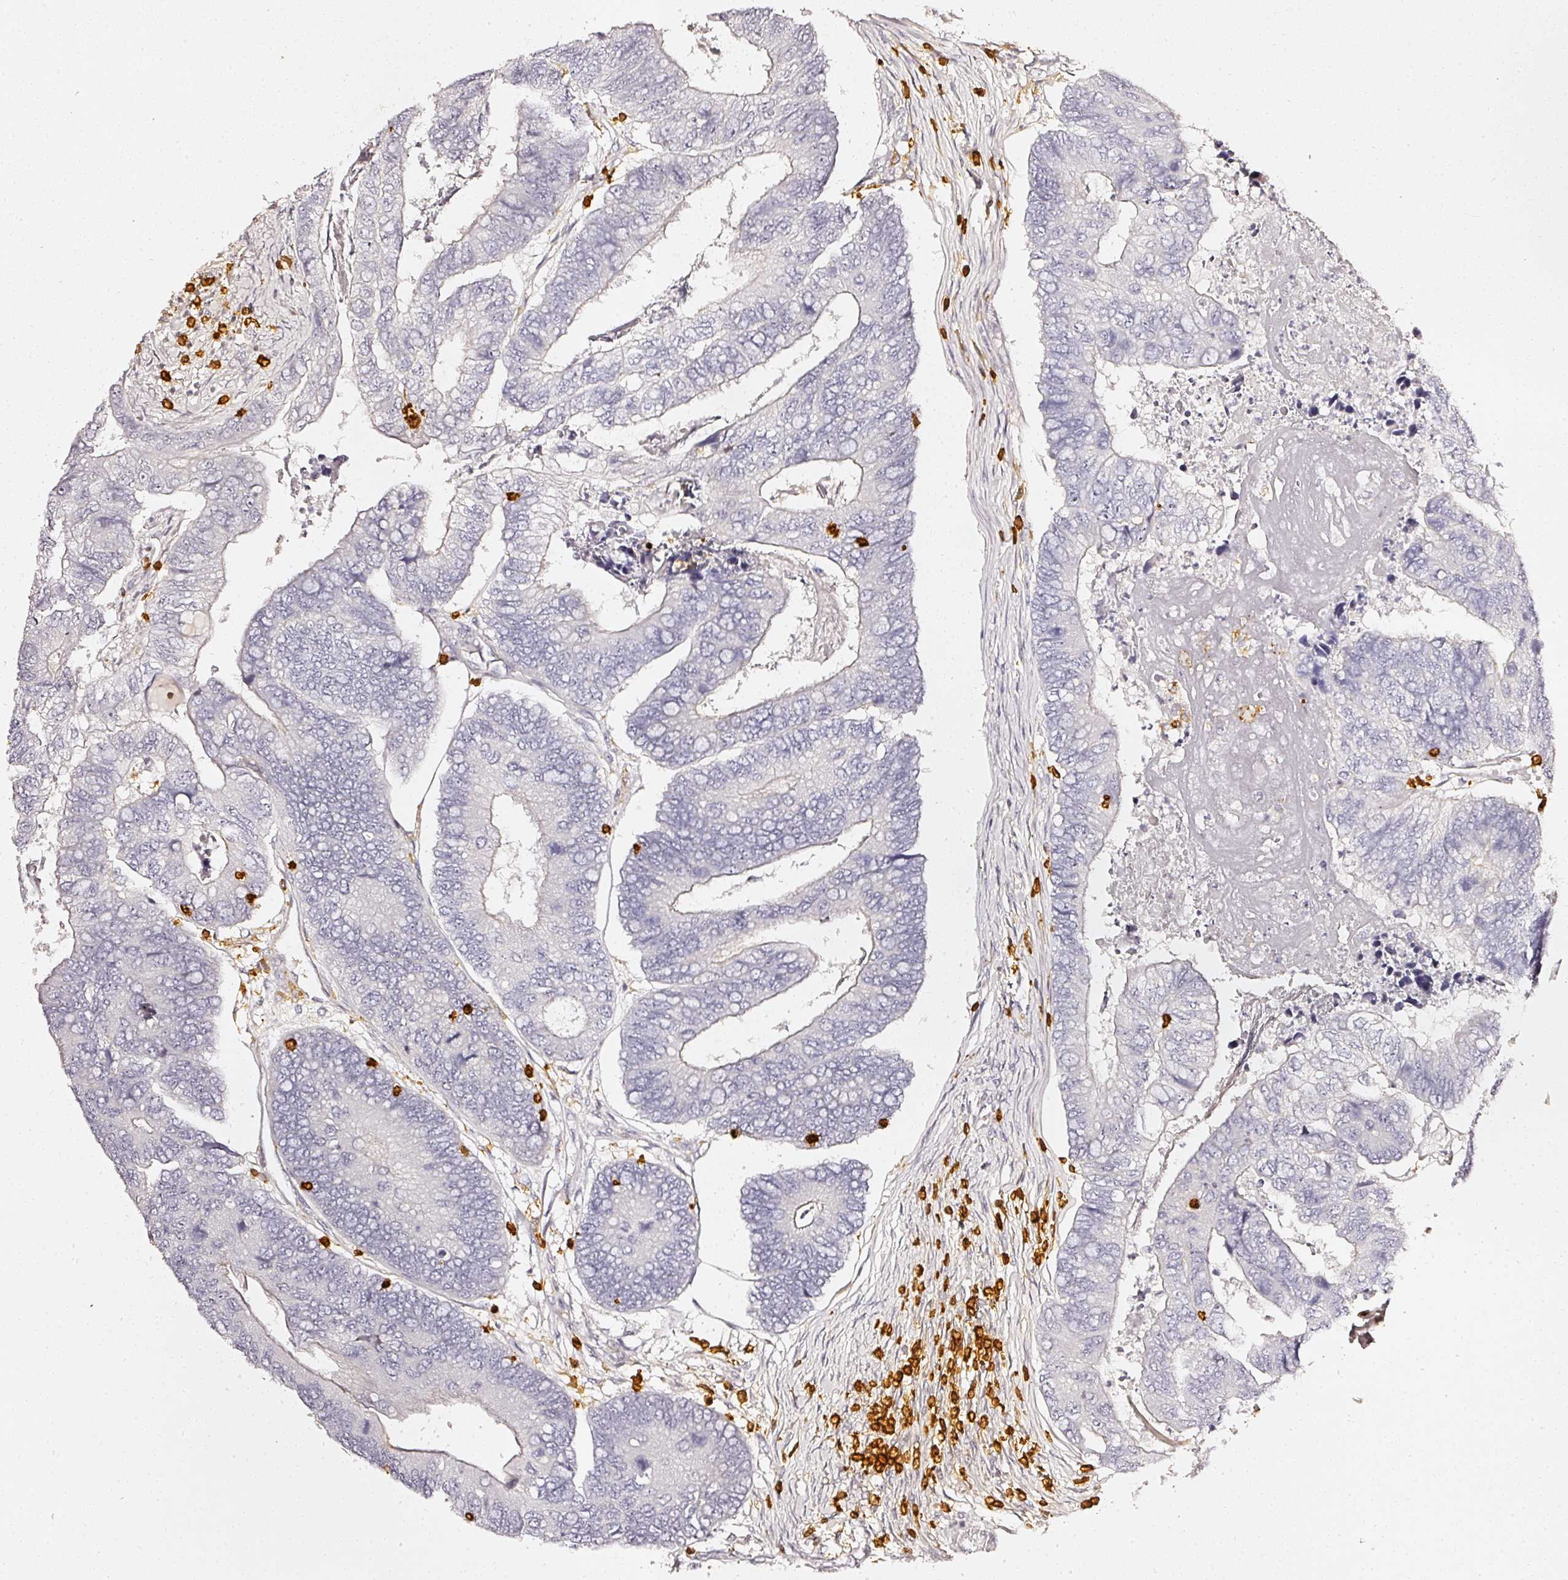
{"staining": {"intensity": "negative", "quantity": "none", "location": "none"}, "tissue": "colorectal cancer", "cell_type": "Tumor cells", "image_type": "cancer", "snomed": [{"axis": "morphology", "description": "Adenocarcinoma, NOS"}, {"axis": "topography", "description": "Colon"}], "caption": "The histopathology image shows no staining of tumor cells in colorectal adenocarcinoma.", "gene": "EVL", "patient": {"sex": "female", "age": 67}}